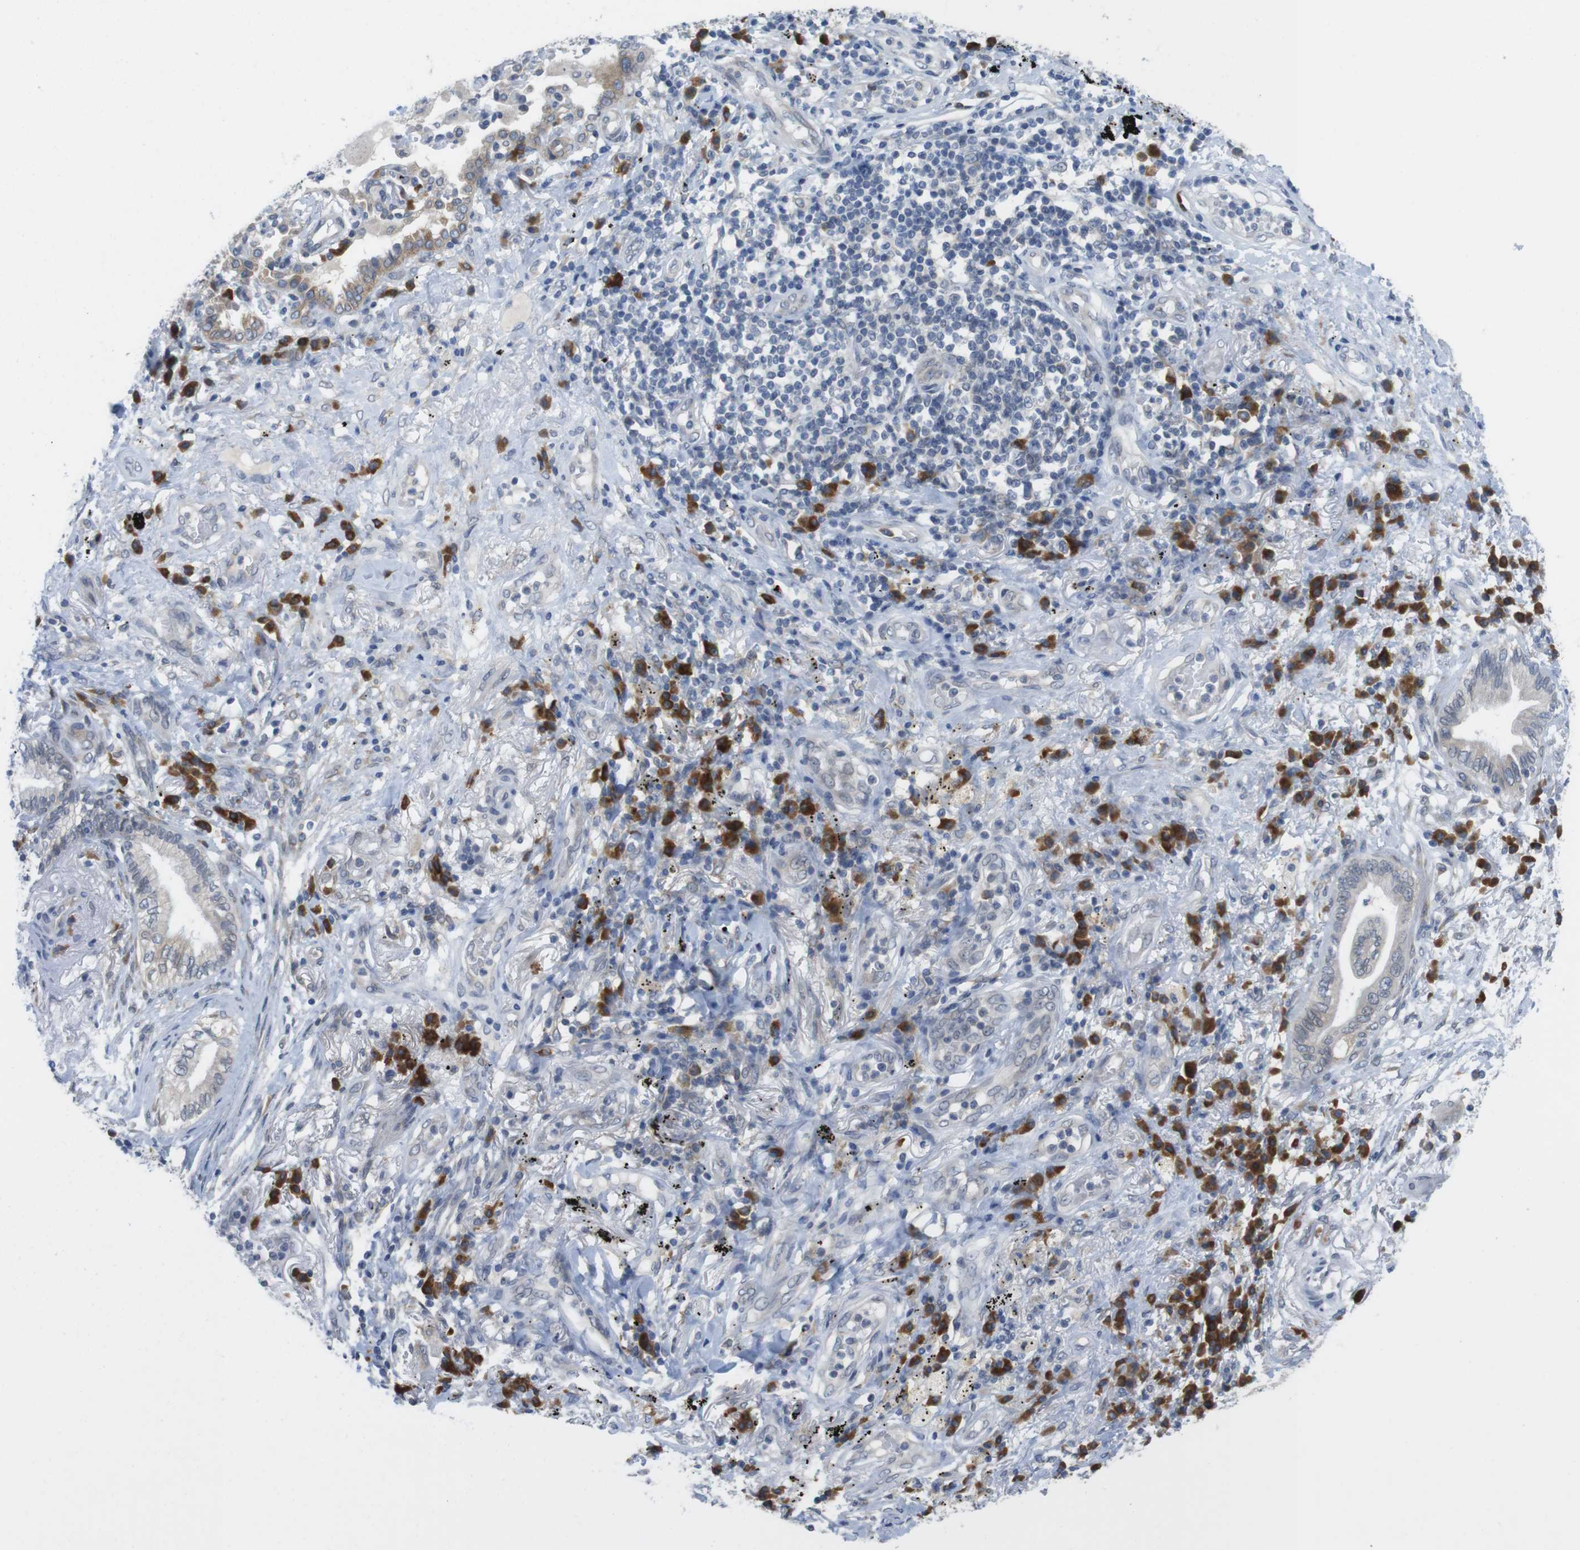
{"staining": {"intensity": "negative", "quantity": "none", "location": "none"}, "tissue": "lung cancer", "cell_type": "Tumor cells", "image_type": "cancer", "snomed": [{"axis": "morphology", "description": "Normal tissue, NOS"}, {"axis": "morphology", "description": "Adenocarcinoma, NOS"}, {"axis": "topography", "description": "Bronchus"}, {"axis": "topography", "description": "Lung"}], "caption": "The histopathology image demonstrates no staining of tumor cells in lung cancer (adenocarcinoma).", "gene": "ERGIC3", "patient": {"sex": "female", "age": 70}}